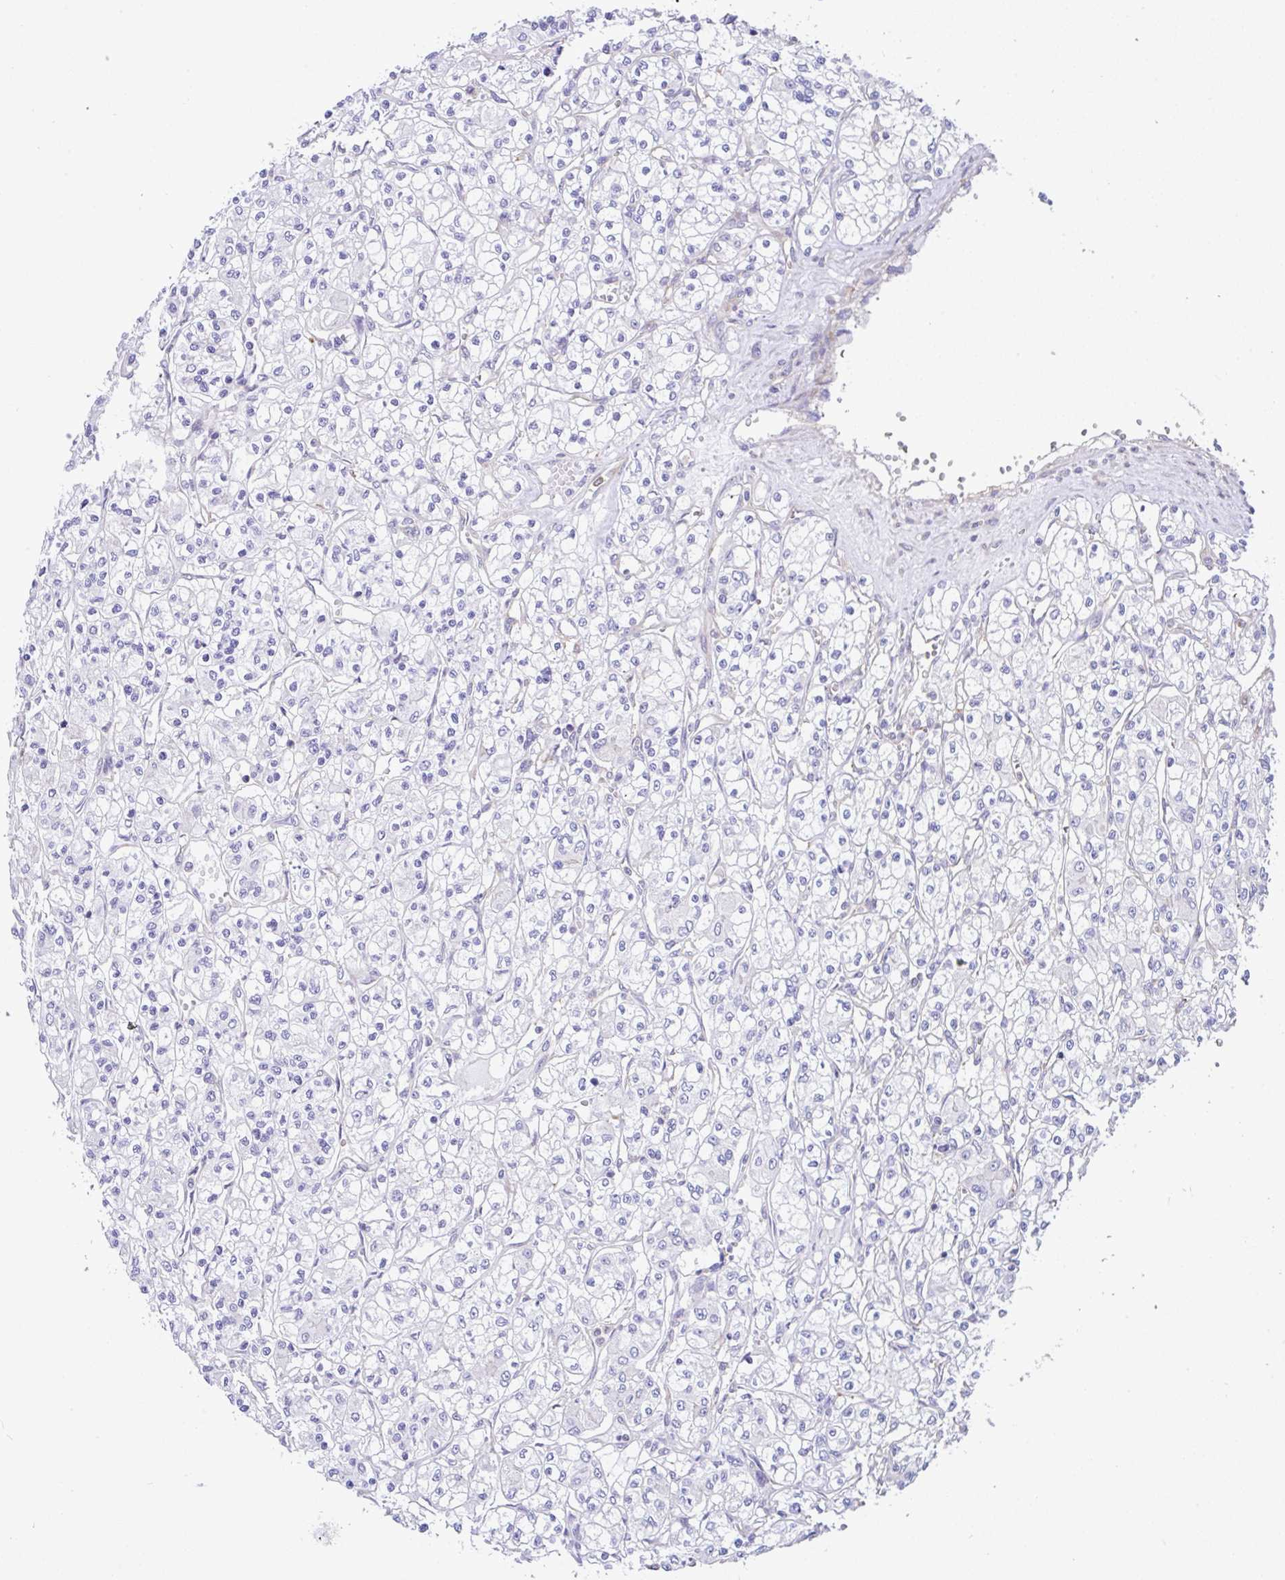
{"staining": {"intensity": "negative", "quantity": "none", "location": "none"}, "tissue": "renal cancer", "cell_type": "Tumor cells", "image_type": "cancer", "snomed": [{"axis": "morphology", "description": "Adenocarcinoma, NOS"}, {"axis": "topography", "description": "Kidney"}], "caption": "Protein analysis of renal adenocarcinoma exhibits no significant expression in tumor cells.", "gene": "GFPT2", "patient": {"sex": "female", "age": 59}}